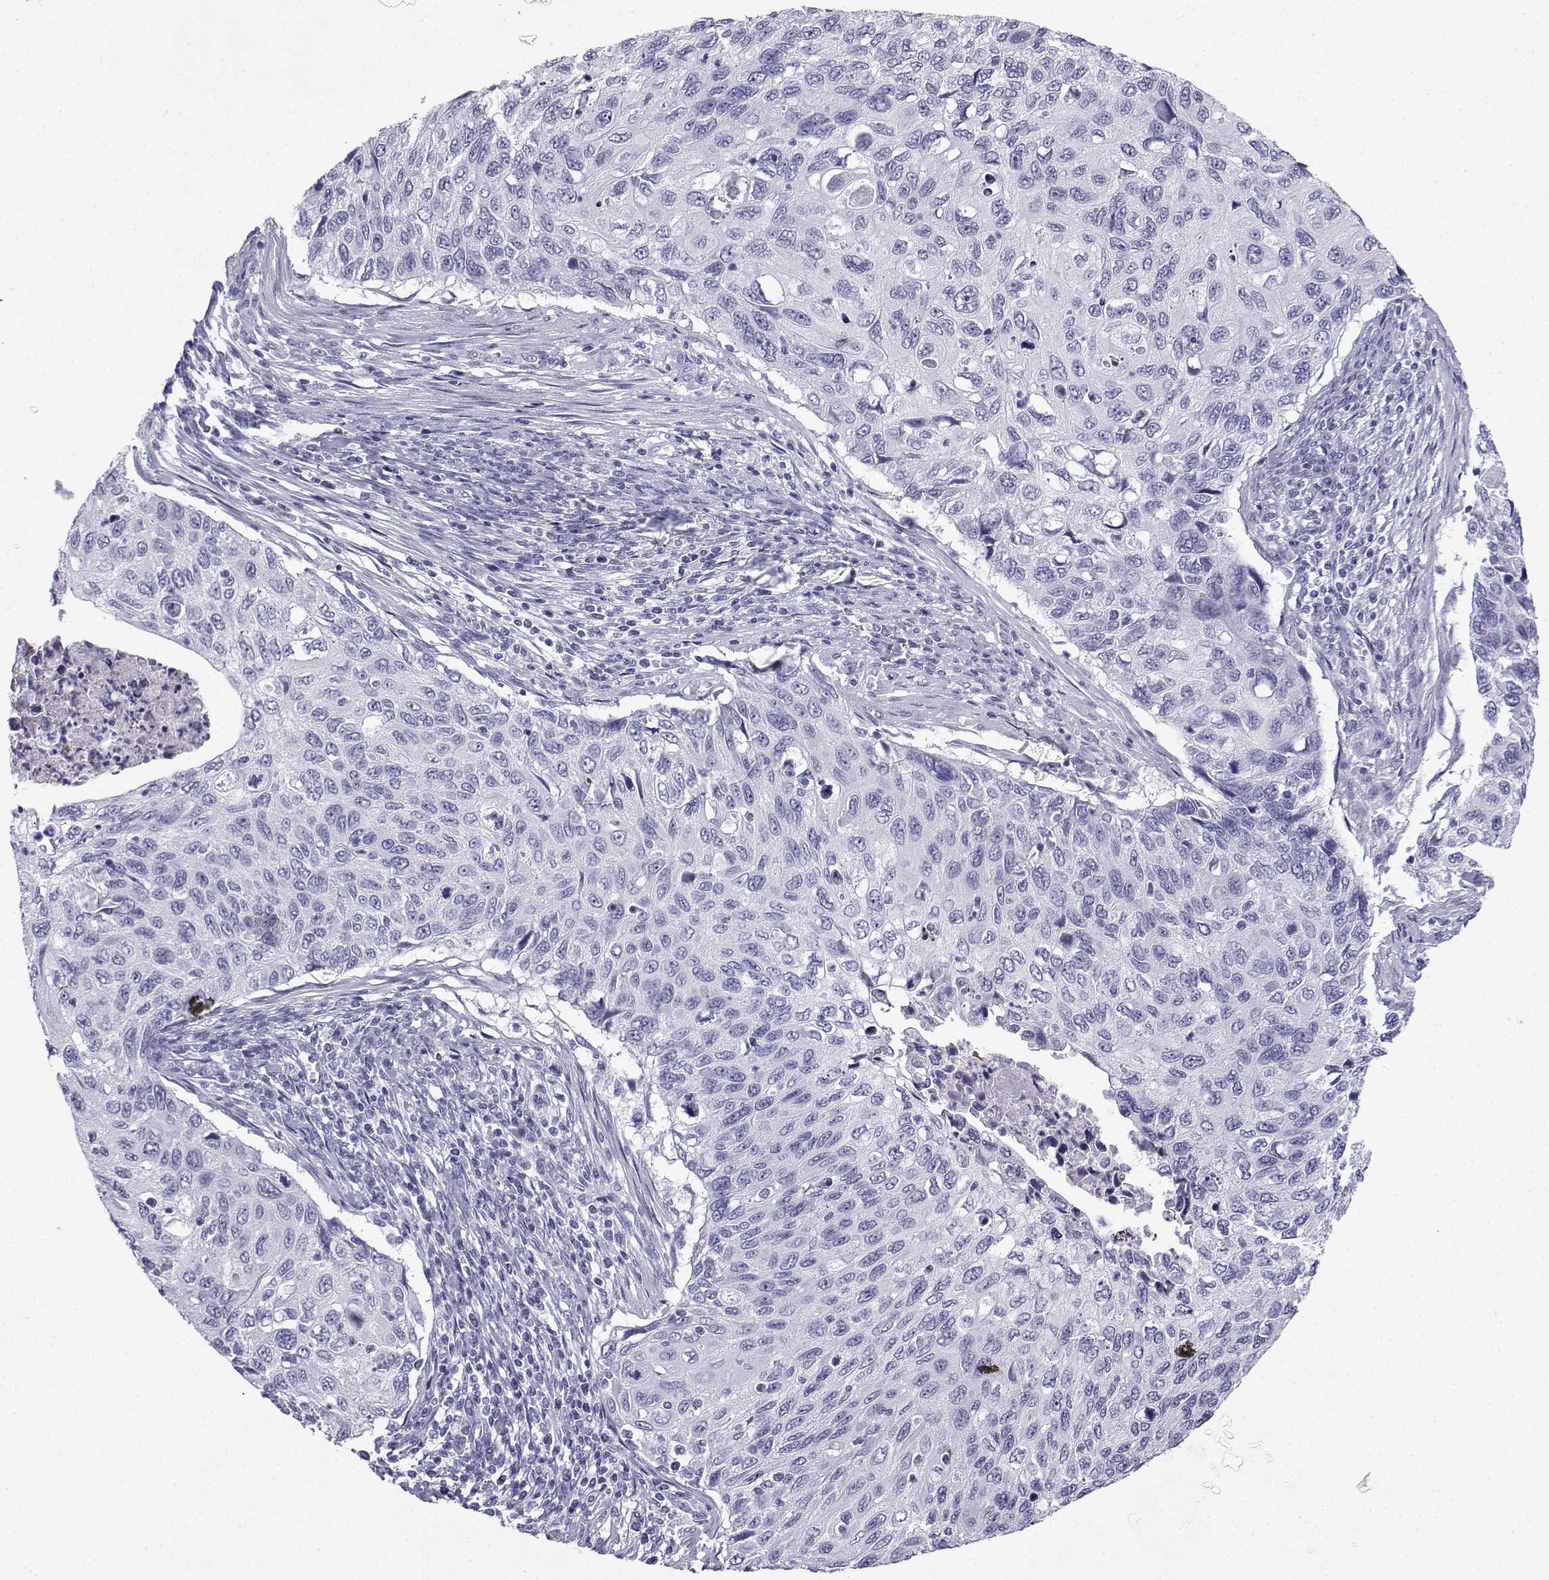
{"staining": {"intensity": "negative", "quantity": "none", "location": "none"}, "tissue": "cervical cancer", "cell_type": "Tumor cells", "image_type": "cancer", "snomed": [{"axis": "morphology", "description": "Squamous cell carcinoma, NOS"}, {"axis": "topography", "description": "Cervix"}], "caption": "Immunohistochemical staining of cervical cancer exhibits no significant staining in tumor cells.", "gene": "SLC18A2", "patient": {"sex": "female", "age": 70}}